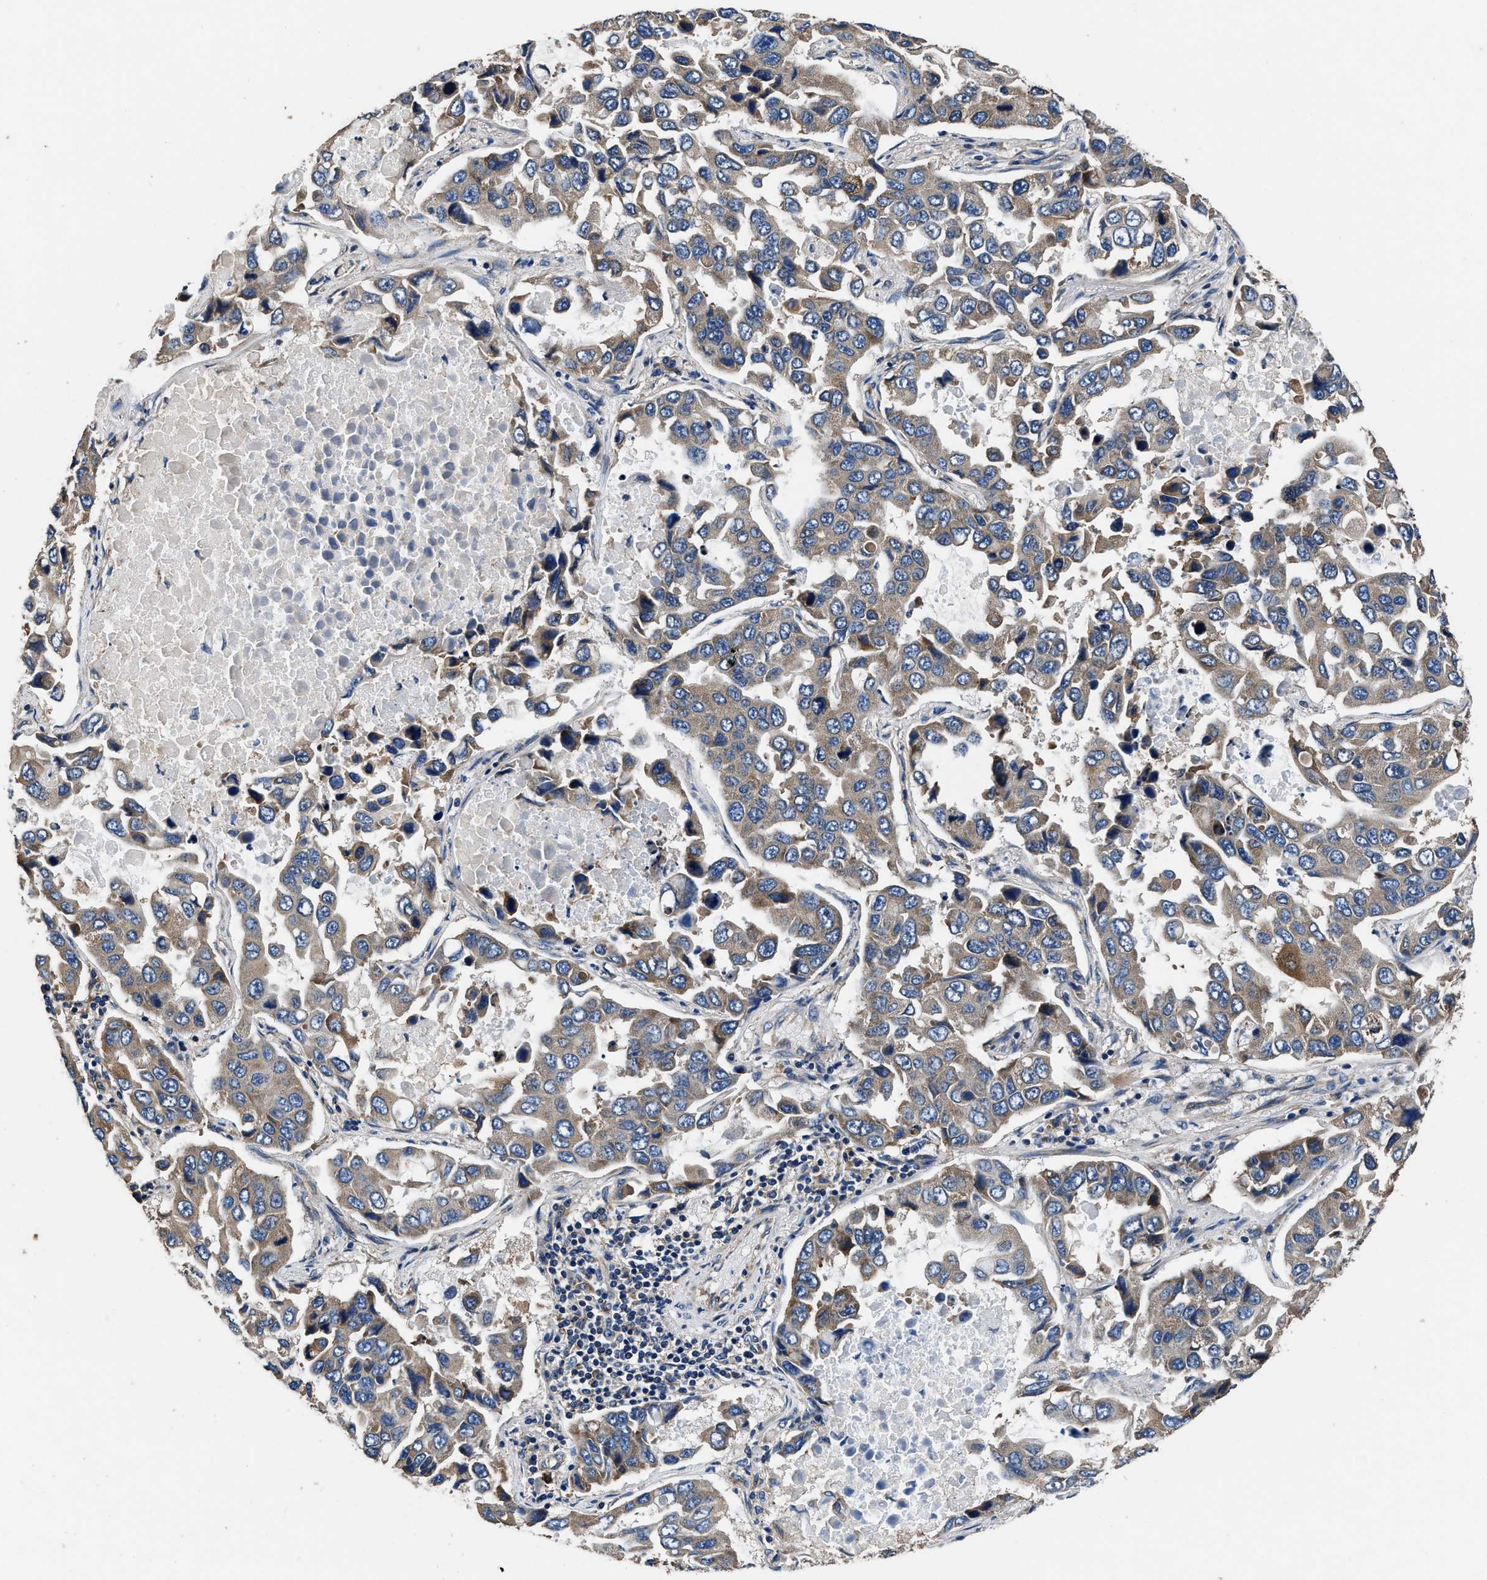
{"staining": {"intensity": "moderate", "quantity": ">75%", "location": "cytoplasmic/membranous"}, "tissue": "lung cancer", "cell_type": "Tumor cells", "image_type": "cancer", "snomed": [{"axis": "morphology", "description": "Adenocarcinoma, NOS"}, {"axis": "topography", "description": "Lung"}], "caption": "Immunohistochemistry (IHC) of adenocarcinoma (lung) demonstrates medium levels of moderate cytoplasmic/membranous positivity in approximately >75% of tumor cells. The staining was performed using DAB, with brown indicating positive protein expression. Nuclei are stained blue with hematoxylin.", "gene": "DHRS7B", "patient": {"sex": "male", "age": 64}}